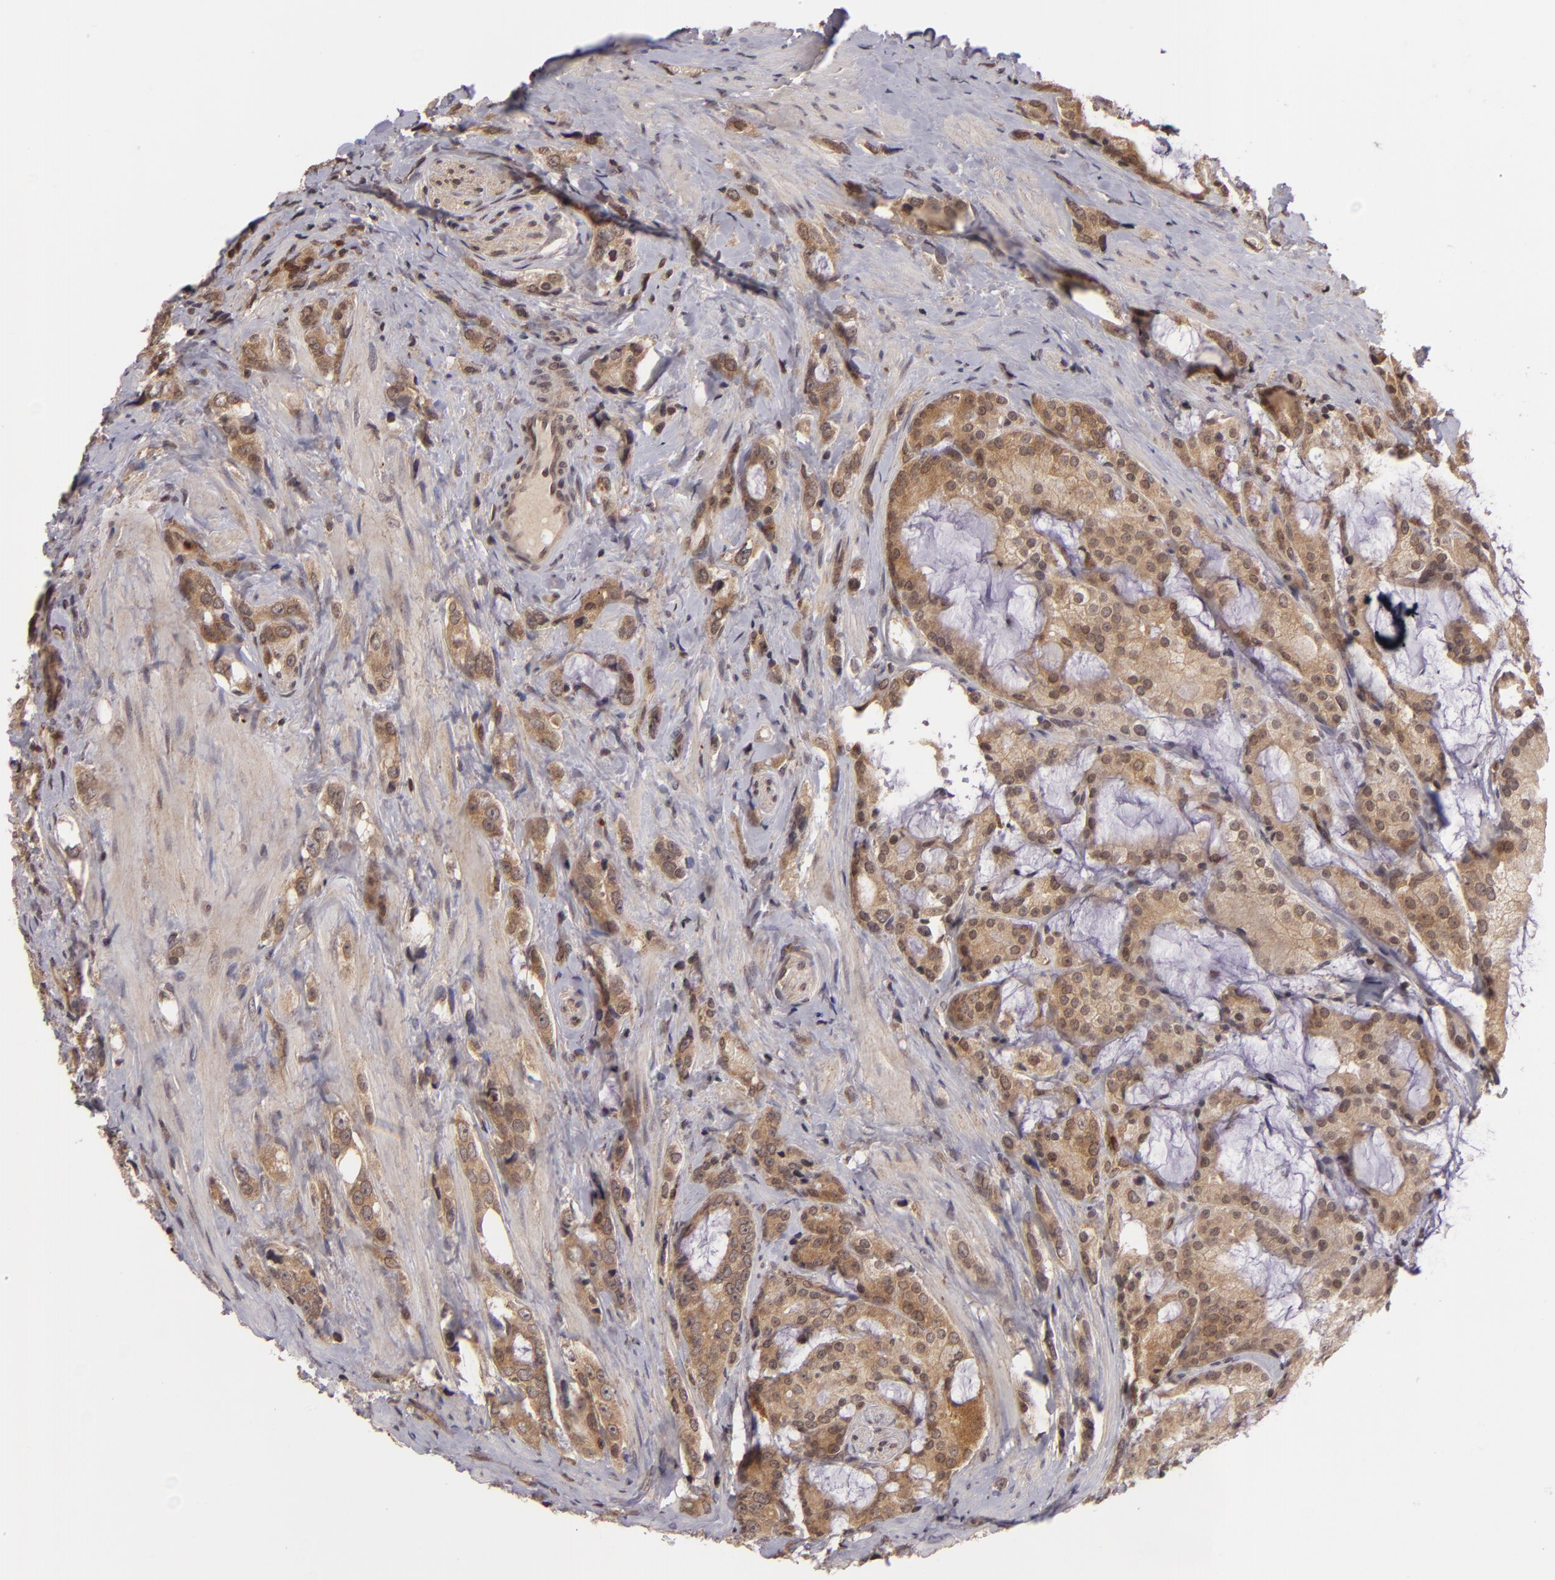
{"staining": {"intensity": "weak", "quantity": ">75%", "location": "cytoplasmic/membranous"}, "tissue": "prostate cancer", "cell_type": "Tumor cells", "image_type": "cancer", "snomed": [{"axis": "morphology", "description": "Adenocarcinoma, Medium grade"}, {"axis": "topography", "description": "Prostate"}], "caption": "An IHC micrograph of neoplastic tissue is shown. Protein staining in brown highlights weak cytoplasmic/membranous positivity in prostate cancer within tumor cells.", "gene": "ZBTB33", "patient": {"sex": "male", "age": 70}}